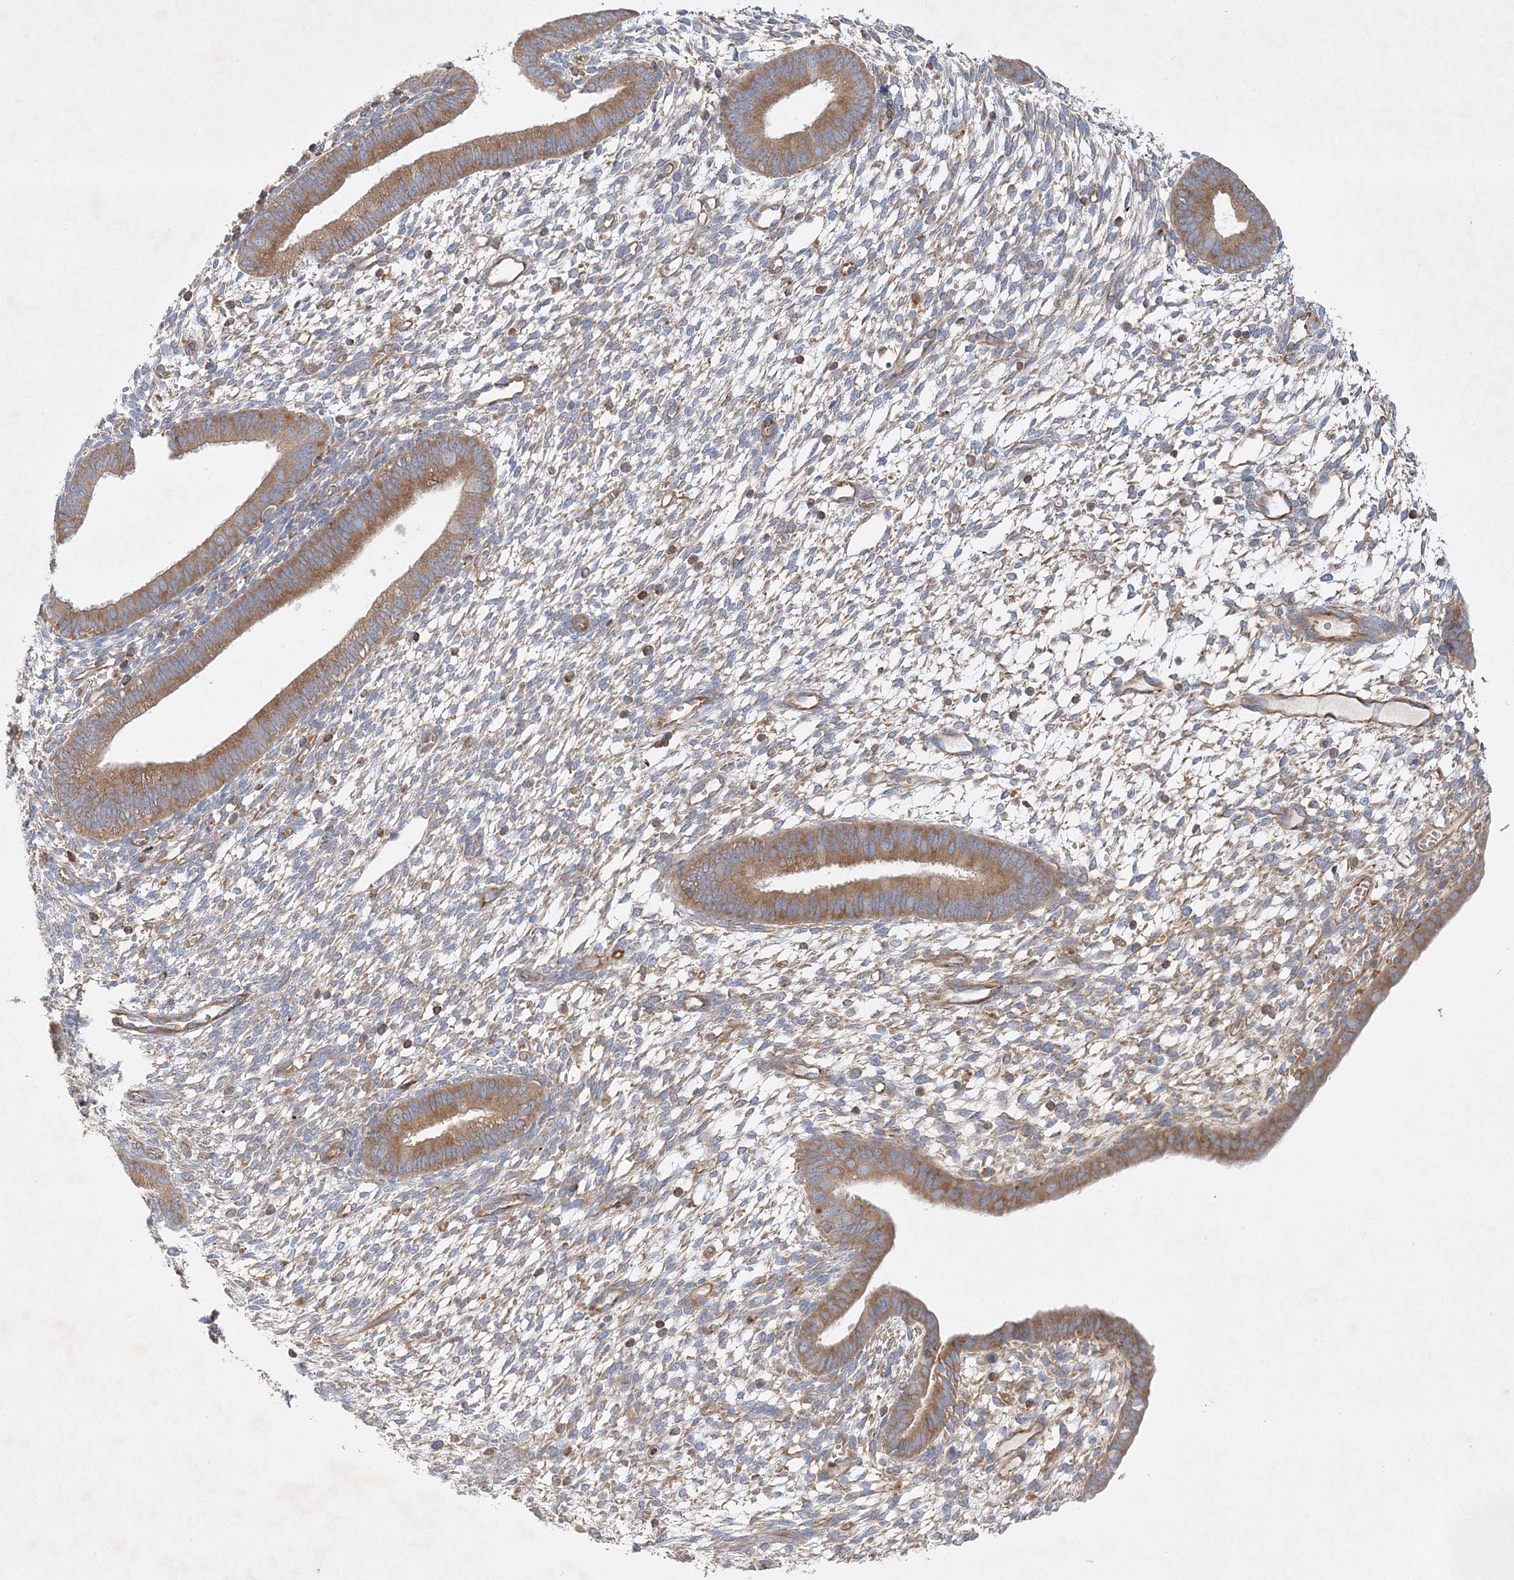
{"staining": {"intensity": "moderate", "quantity": "<25%", "location": "cytoplasmic/membranous"}, "tissue": "endometrium", "cell_type": "Cells in endometrial stroma", "image_type": "normal", "snomed": [{"axis": "morphology", "description": "Normal tissue, NOS"}, {"axis": "topography", "description": "Endometrium"}], "caption": "Immunohistochemistry image of benign endometrium: endometrium stained using immunohistochemistry reveals low levels of moderate protein expression localized specifically in the cytoplasmic/membranous of cells in endometrial stroma, appearing as a cytoplasmic/membranous brown color.", "gene": "WDR37", "patient": {"sex": "female", "age": 46}}